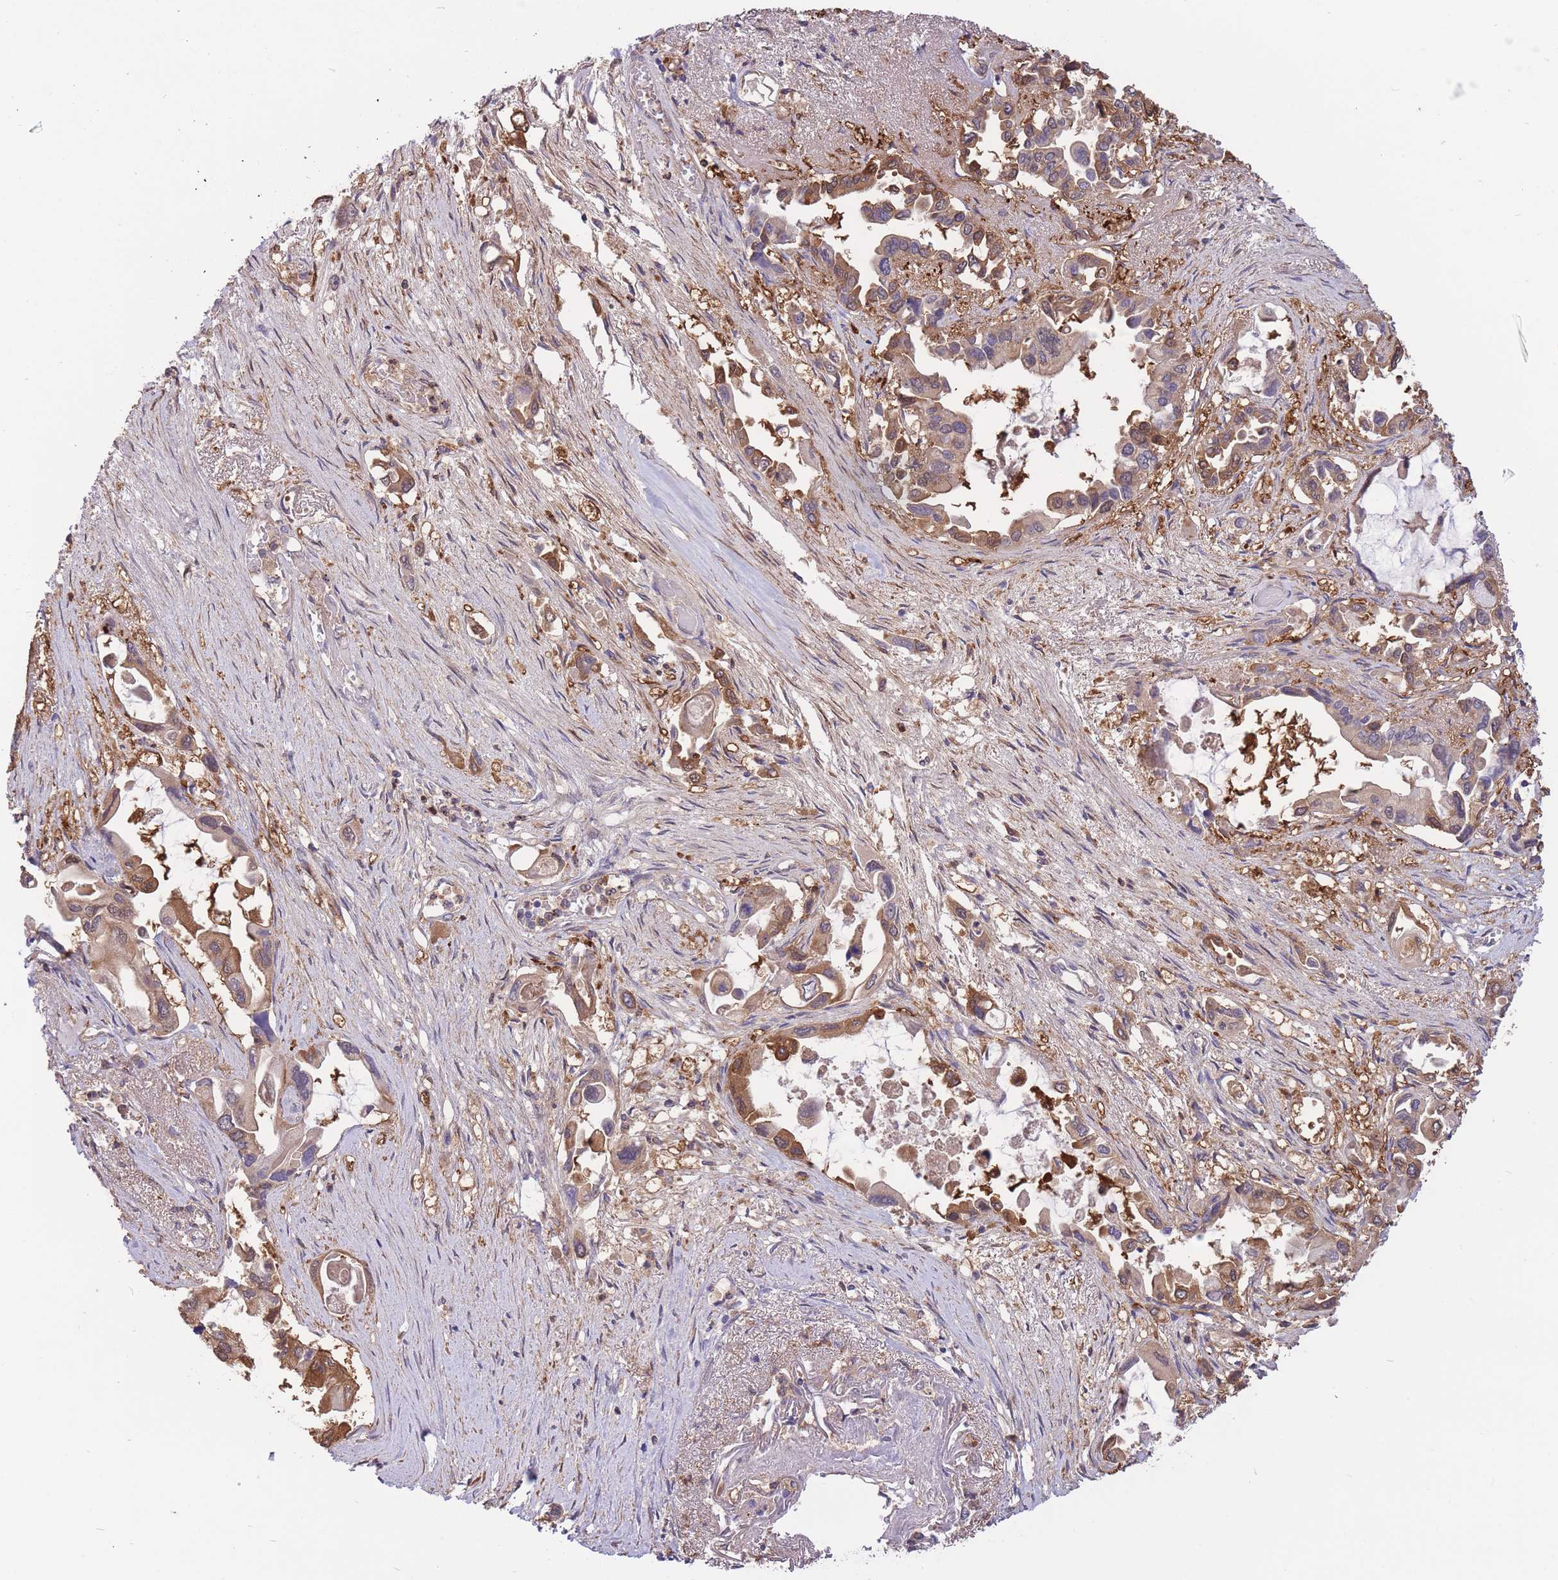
{"staining": {"intensity": "moderate", "quantity": ">75%", "location": "cytoplasmic/membranous"}, "tissue": "pancreatic cancer", "cell_type": "Tumor cells", "image_type": "cancer", "snomed": [{"axis": "morphology", "description": "Adenocarcinoma, NOS"}, {"axis": "topography", "description": "Pancreas"}], "caption": "Protein staining reveals moderate cytoplasmic/membranous staining in about >75% of tumor cells in pancreatic cancer (adenocarcinoma). Ihc stains the protein of interest in brown and the nuclei are stained blue.", "gene": "ZNF304", "patient": {"sex": "male", "age": 92}}